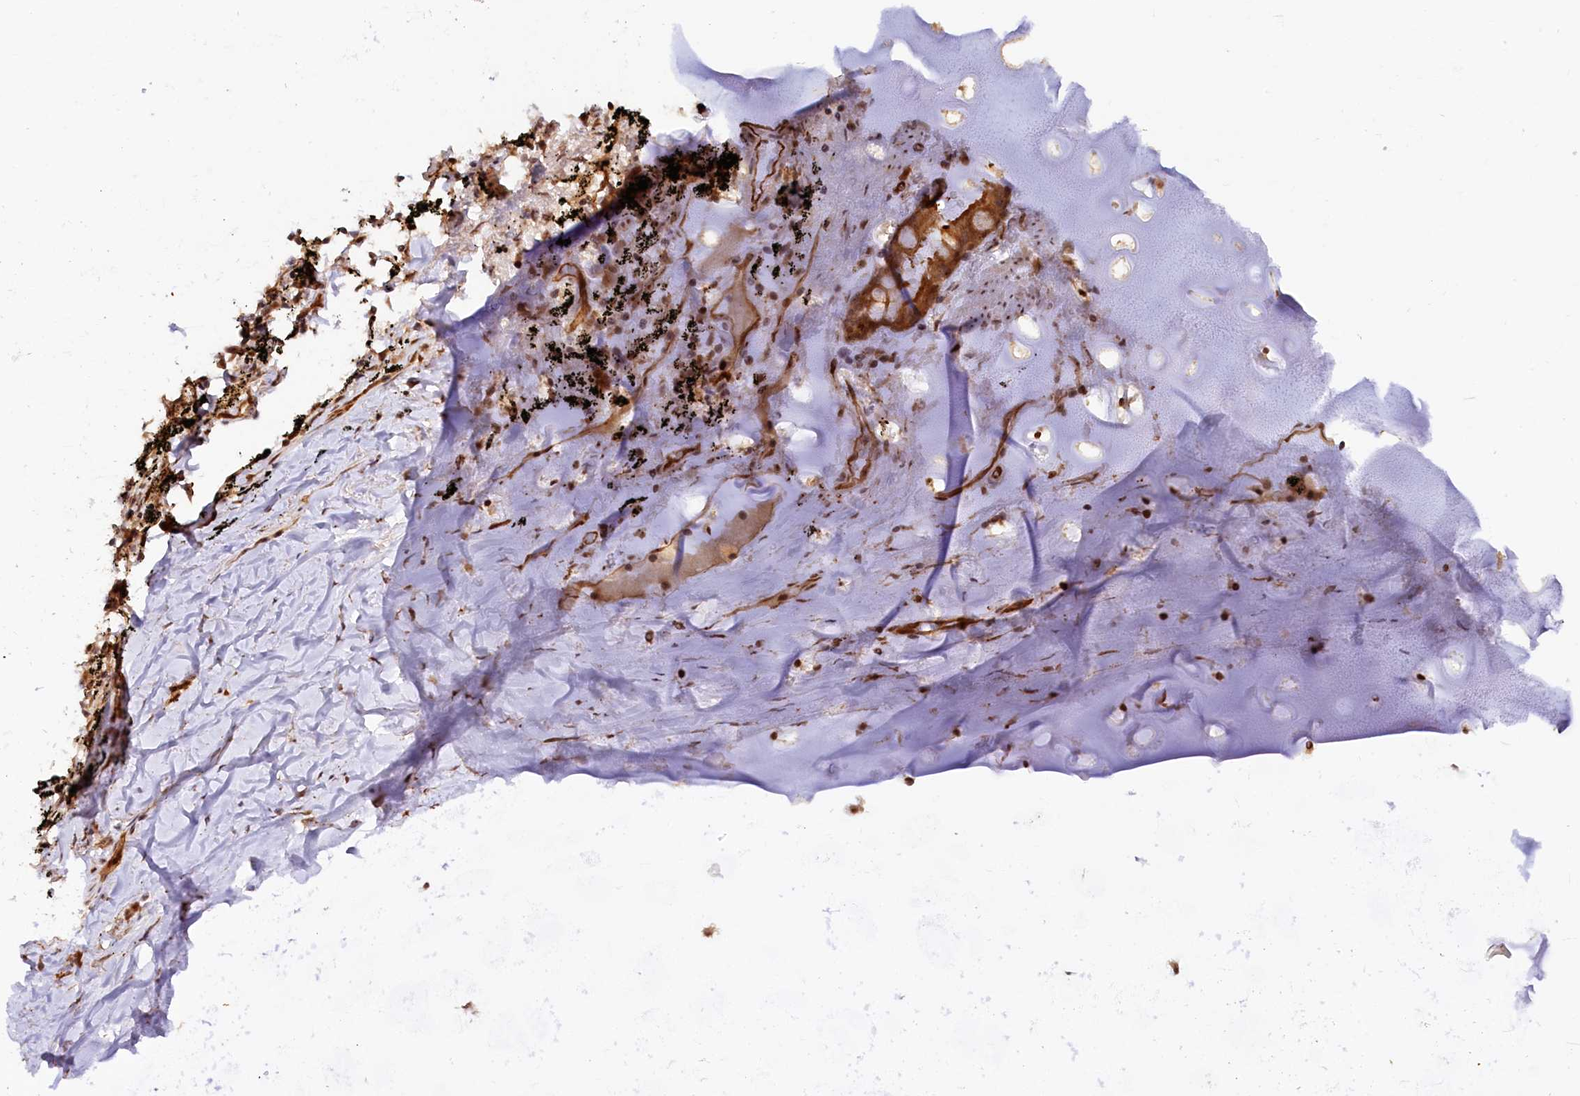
{"staining": {"intensity": "moderate", "quantity": ">75%", "location": "cytoplasmic/membranous"}, "tissue": "adipose tissue", "cell_type": "Adipocytes", "image_type": "normal", "snomed": [{"axis": "morphology", "description": "Normal tissue, NOS"}, {"axis": "topography", "description": "Lymph node"}, {"axis": "topography", "description": "Bronchus"}], "caption": "Immunohistochemistry image of benign adipose tissue stained for a protein (brown), which exhibits medium levels of moderate cytoplasmic/membranous staining in about >75% of adipocytes.", "gene": "ANKRD24", "patient": {"sex": "male", "age": 63}}